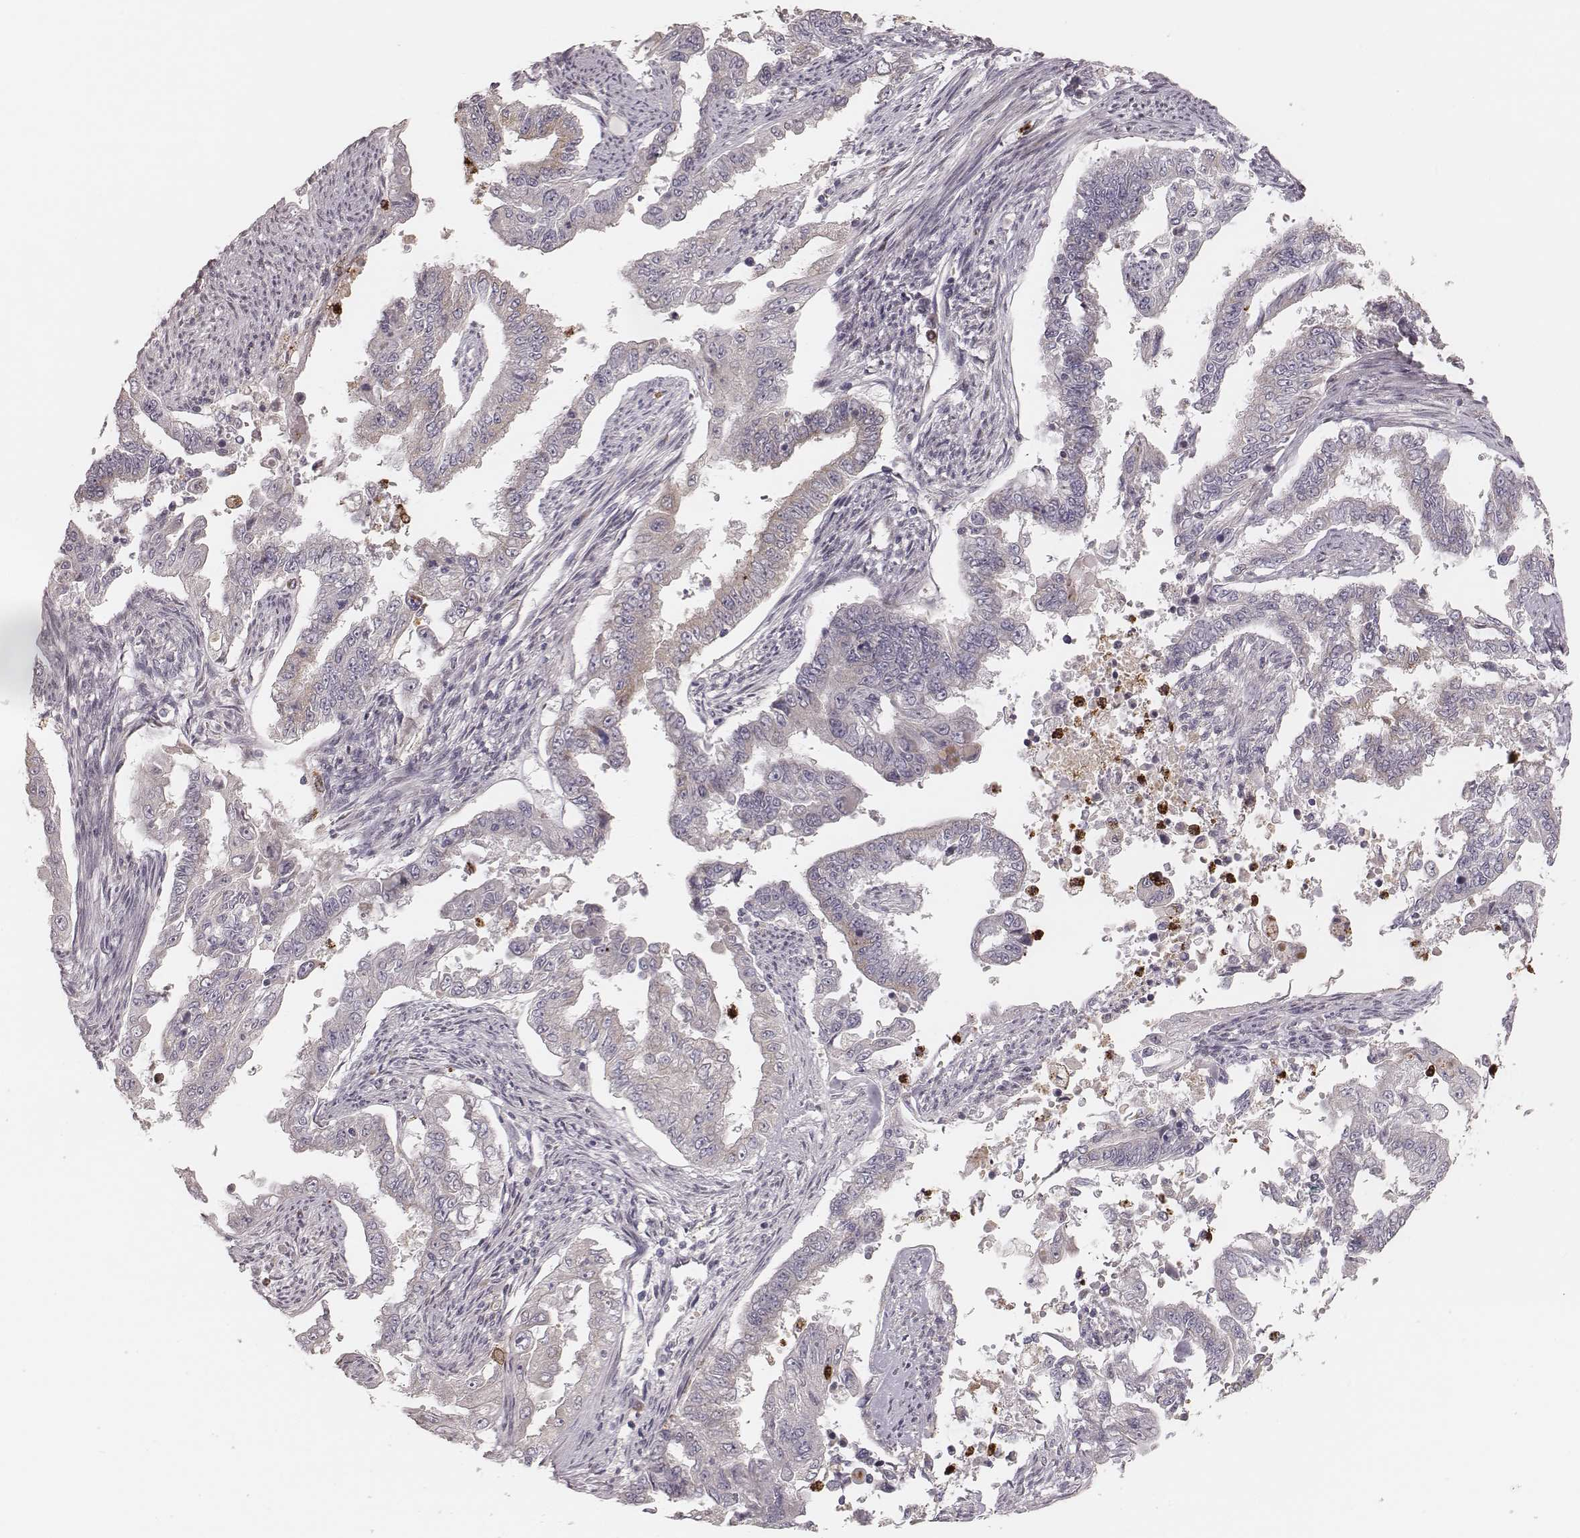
{"staining": {"intensity": "weak", "quantity": "25%-75%", "location": "cytoplasmic/membranous"}, "tissue": "endometrial cancer", "cell_type": "Tumor cells", "image_type": "cancer", "snomed": [{"axis": "morphology", "description": "Adenocarcinoma, NOS"}, {"axis": "topography", "description": "Uterus"}], "caption": "The image shows staining of endometrial cancer (adenocarcinoma), revealing weak cytoplasmic/membranous protein staining (brown color) within tumor cells.", "gene": "ABCA7", "patient": {"sex": "female", "age": 59}}